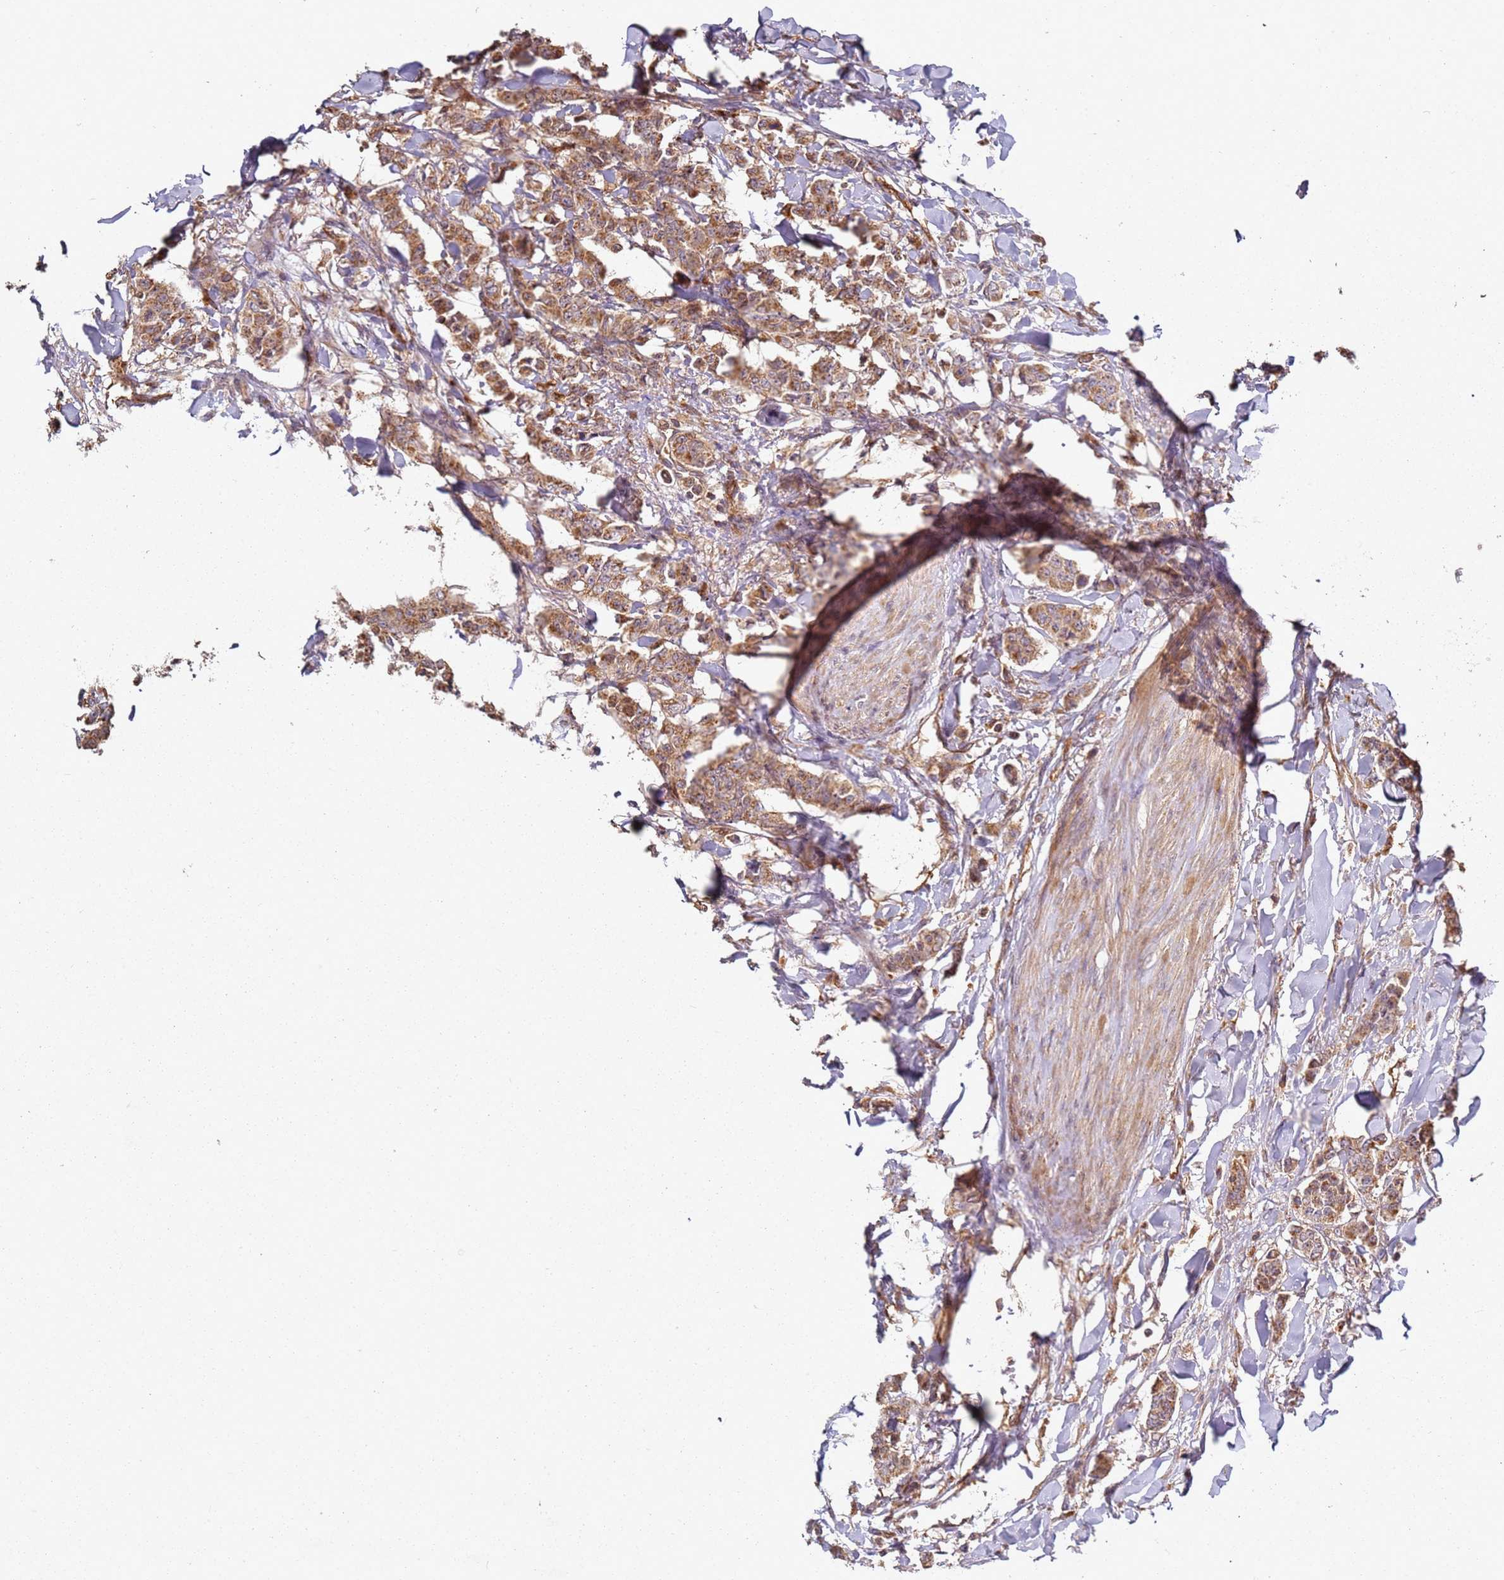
{"staining": {"intensity": "moderate", "quantity": ">75%", "location": "cytoplasmic/membranous"}, "tissue": "breast cancer", "cell_type": "Tumor cells", "image_type": "cancer", "snomed": [{"axis": "morphology", "description": "Duct carcinoma"}, {"axis": "topography", "description": "Breast"}], "caption": "High-magnification brightfield microscopy of infiltrating ductal carcinoma (breast) stained with DAB (3,3'-diaminobenzidine) (brown) and counterstained with hematoxylin (blue). tumor cells exhibit moderate cytoplasmic/membranous positivity is present in about>75% of cells.", "gene": "SCGB2B2", "patient": {"sex": "female", "age": 40}}